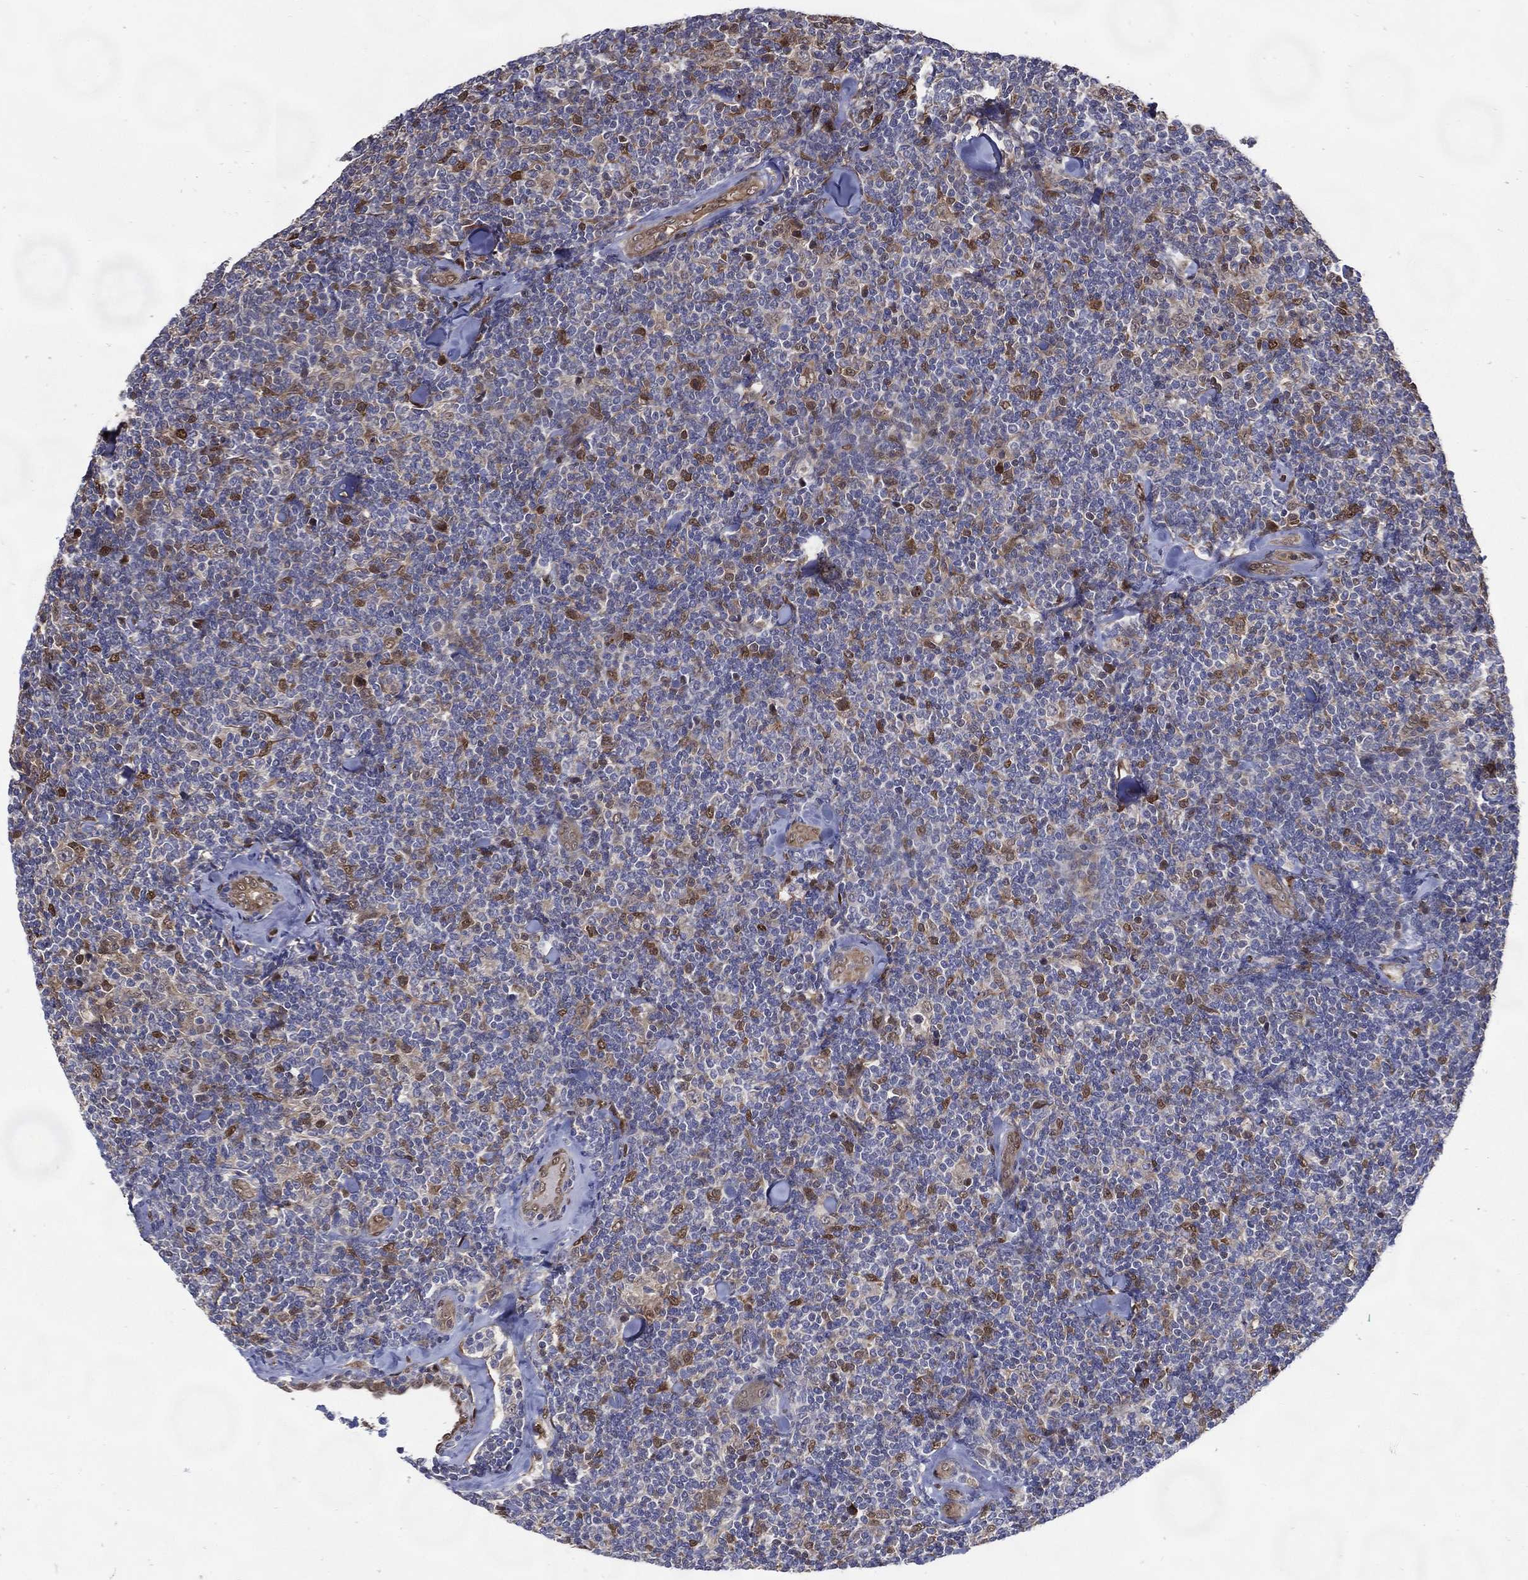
{"staining": {"intensity": "moderate", "quantity": "<25%", "location": "cytoplasmic/membranous"}, "tissue": "lymphoma", "cell_type": "Tumor cells", "image_type": "cancer", "snomed": [{"axis": "morphology", "description": "Malignant lymphoma, non-Hodgkin's type, Low grade"}, {"axis": "topography", "description": "Lymph node"}], "caption": "A micrograph of lymphoma stained for a protein shows moderate cytoplasmic/membranous brown staining in tumor cells. The staining was performed using DAB to visualize the protein expression in brown, while the nuclei were stained in blue with hematoxylin (Magnification: 20x).", "gene": "ARHGAP11A", "patient": {"sex": "female", "age": 56}}